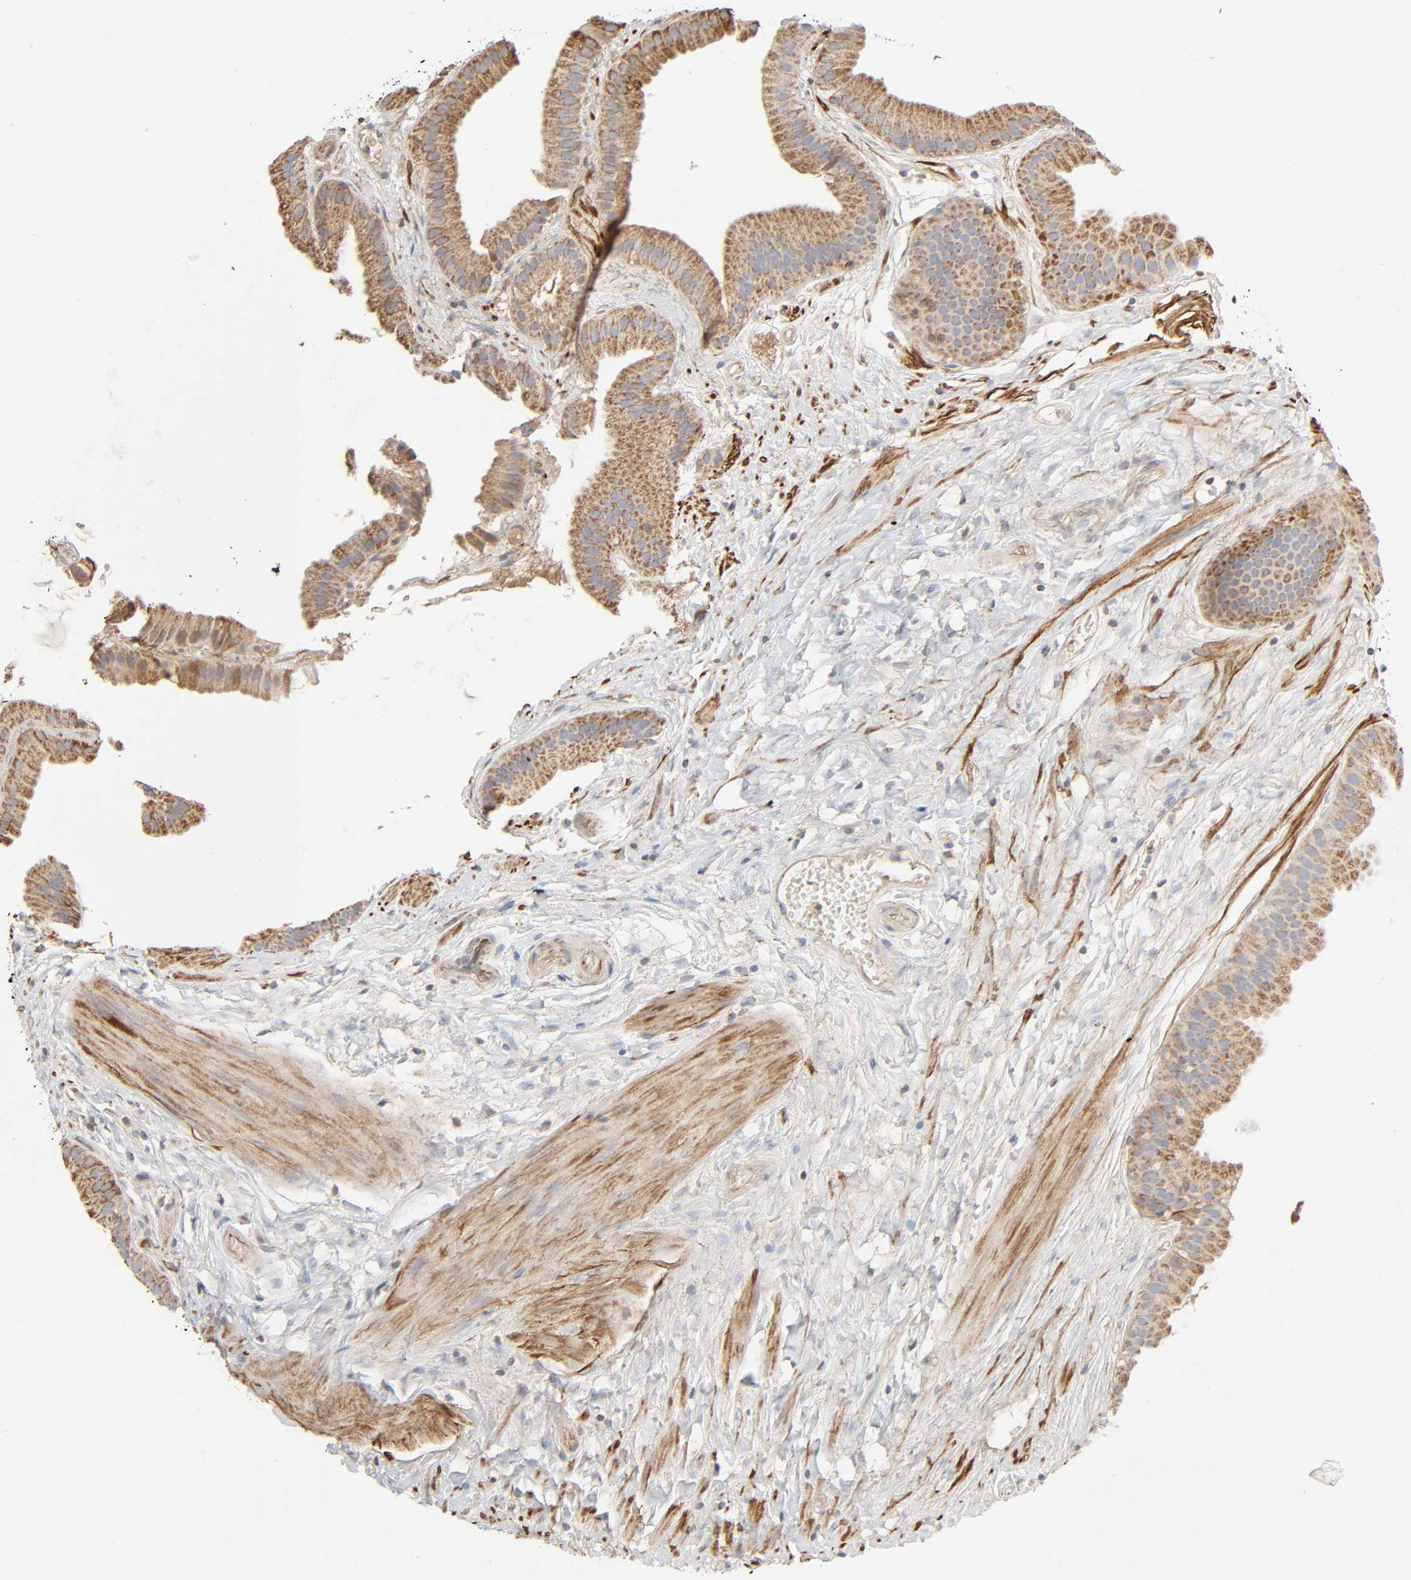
{"staining": {"intensity": "moderate", "quantity": ">75%", "location": "cytoplasmic/membranous"}, "tissue": "gallbladder", "cell_type": "Glandular cells", "image_type": "normal", "snomed": [{"axis": "morphology", "description": "Normal tissue, NOS"}, {"axis": "topography", "description": "Gallbladder"}], "caption": "Immunohistochemistry histopathology image of unremarkable human gallbladder stained for a protein (brown), which exhibits medium levels of moderate cytoplasmic/membranous expression in about >75% of glandular cells.", "gene": "SYT16", "patient": {"sex": "female", "age": 63}}